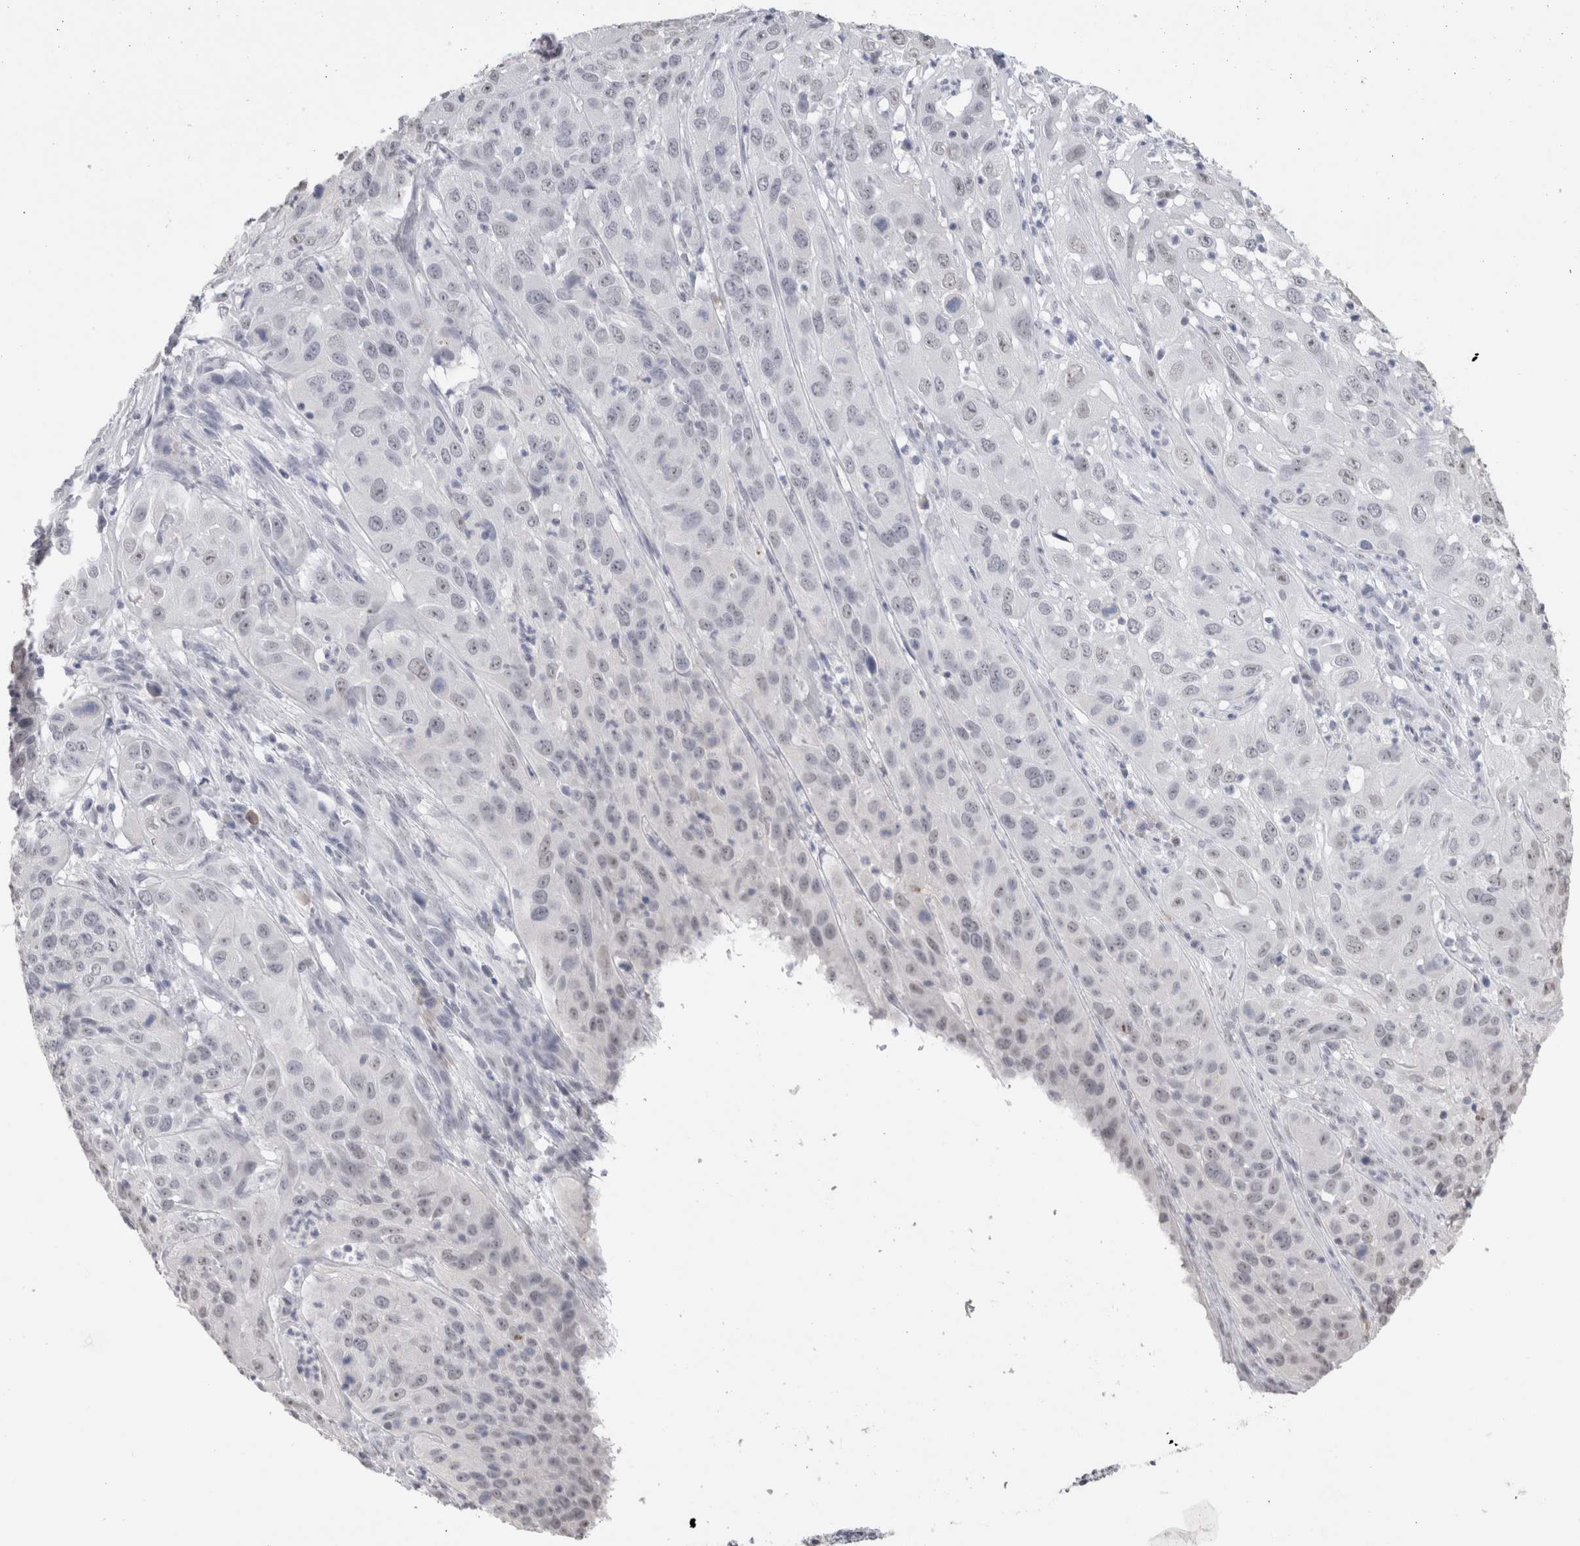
{"staining": {"intensity": "negative", "quantity": "none", "location": "none"}, "tissue": "cervical cancer", "cell_type": "Tumor cells", "image_type": "cancer", "snomed": [{"axis": "morphology", "description": "Squamous cell carcinoma, NOS"}, {"axis": "topography", "description": "Cervix"}], "caption": "Immunohistochemistry of human cervical cancer reveals no positivity in tumor cells.", "gene": "CADM3", "patient": {"sex": "female", "age": 32}}